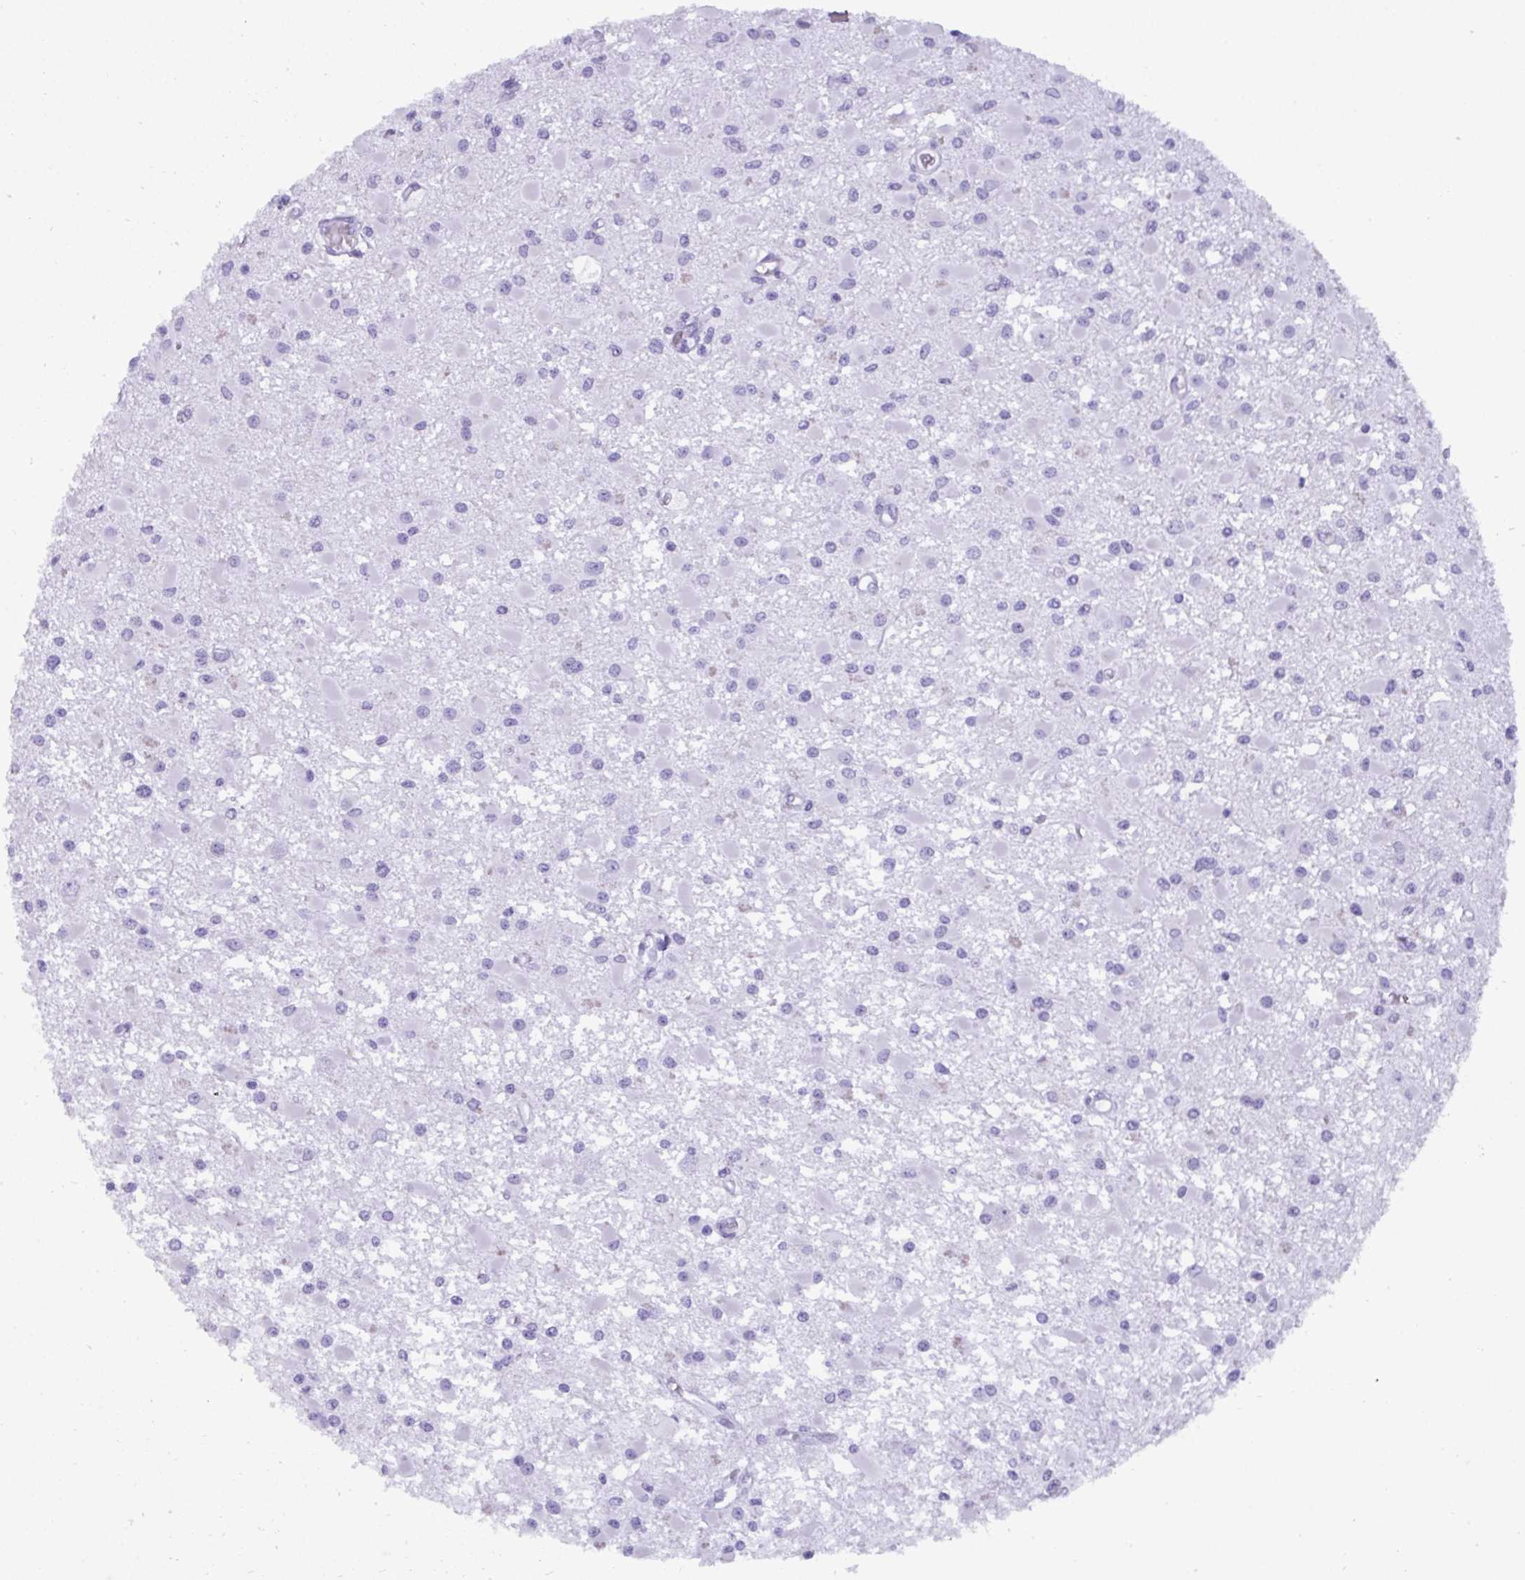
{"staining": {"intensity": "negative", "quantity": "none", "location": "none"}, "tissue": "glioma", "cell_type": "Tumor cells", "image_type": "cancer", "snomed": [{"axis": "morphology", "description": "Glioma, malignant, High grade"}, {"axis": "topography", "description": "Brain"}], "caption": "Immunohistochemistry (IHC) photomicrograph of human glioma stained for a protein (brown), which displays no staining in tumor cells.", "gene": "C4orf33", "patient": {"sex": "male", "age": 54}}